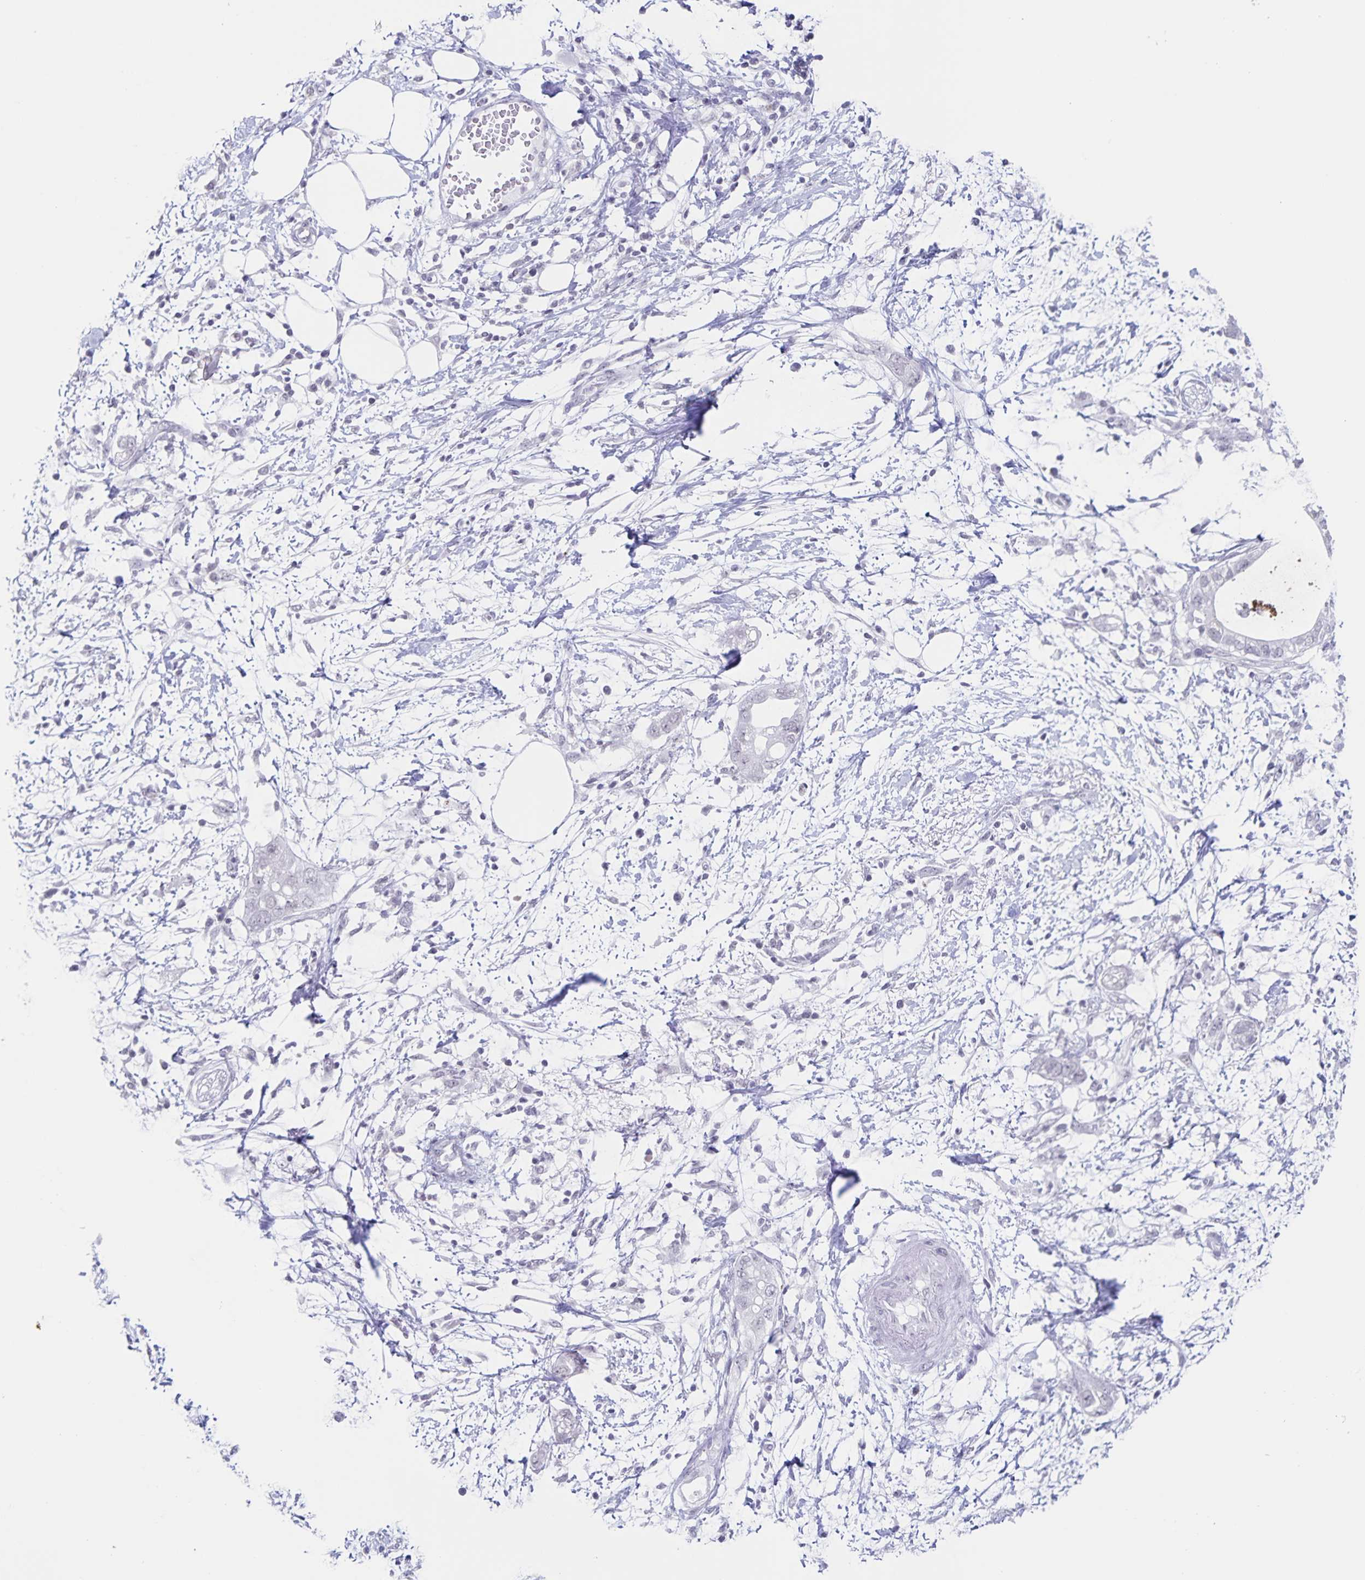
{"staining": {"intensity": "negative", "quantity": "none", "location": "none"}, "tissue": "pancreatic cancer", "cell_type": "Tumor cells", "image_type": "cancer", "snomed": [{"axis": "morphology", "description": "Adenocarcinoma, NOS"}, {"axis": "topography", "description": "Pancreas"}], "caption": "High power microscopy histopathology image of an IHC histopathology image of pancreatic cancer, revealing no significant expression in tumor cells.", "gene": "LCE6A", "patient": {"sex": "female", "age": 72}}